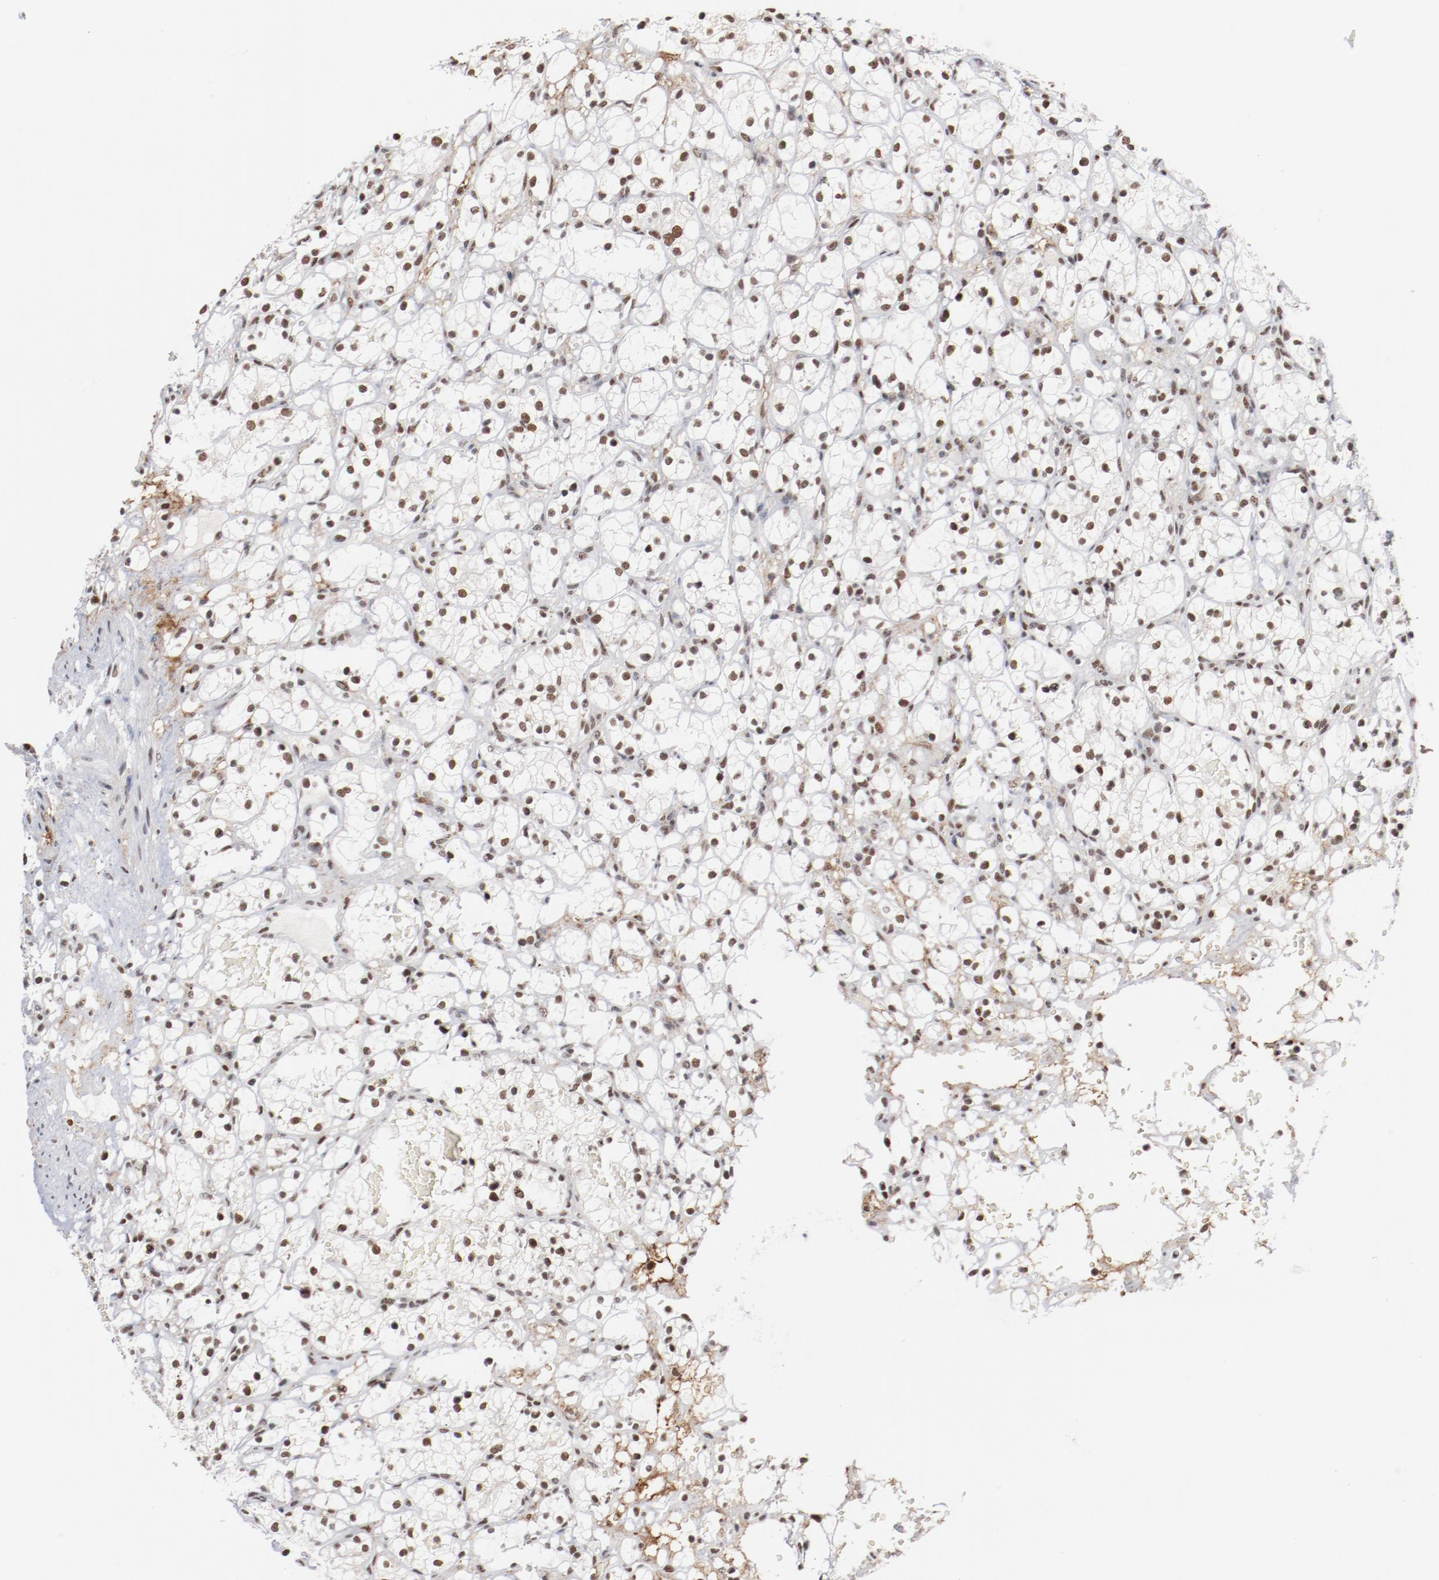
{"staining": {"intensity": "moderate", "quantity": ">75%", "location": "nuclear"}, "tissue": "renal cancer", "cell_type": "Tumor cells", "image_type": "cancer", "snomed": [{"axis": "morphology", "description": "Adenocarcinoma, NOS"}, {"axis": "topography", "description": "Kidney"}], "caption": "Tumor cells reveal medium levels of moderate nuclear positivity in about >75% of cells in human renal cancer.", "gene": "BUB3", "patient": {"sex": "female", "age": 60}}